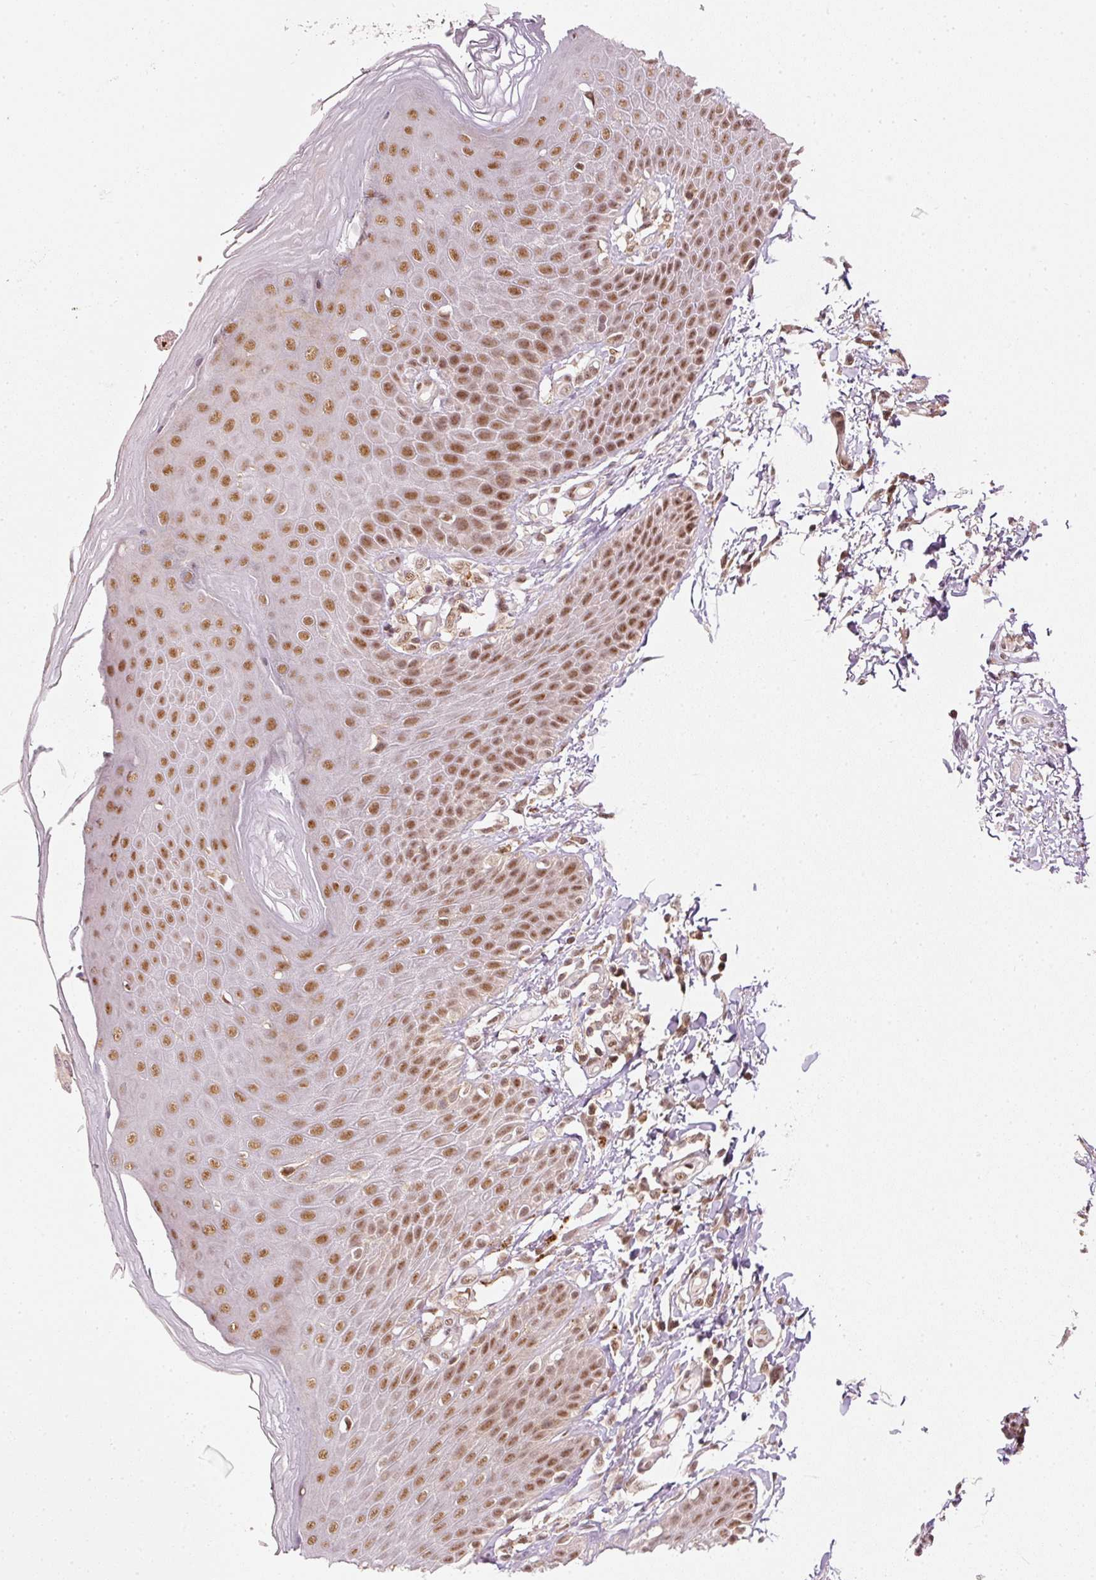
{"staining": {"intensity": "moderate", "quantity": ">75%", "location": "nuclear"}, "tissue": "skin", "cell_type": "Epidermal cells", "image_type": "normal", "snomed": [{"axis": "morphology", "description": "Normal tissue, NOS"}, {"axis": "topography", "description": "Peripheral nerve tissue"}], "caption": "A micrograph of skin stained for a protein demonstrates moderate nuclear brown staining in epidermal cells.", "gene": "THOC6", "patient": {"sex": "male", "age": 51}}